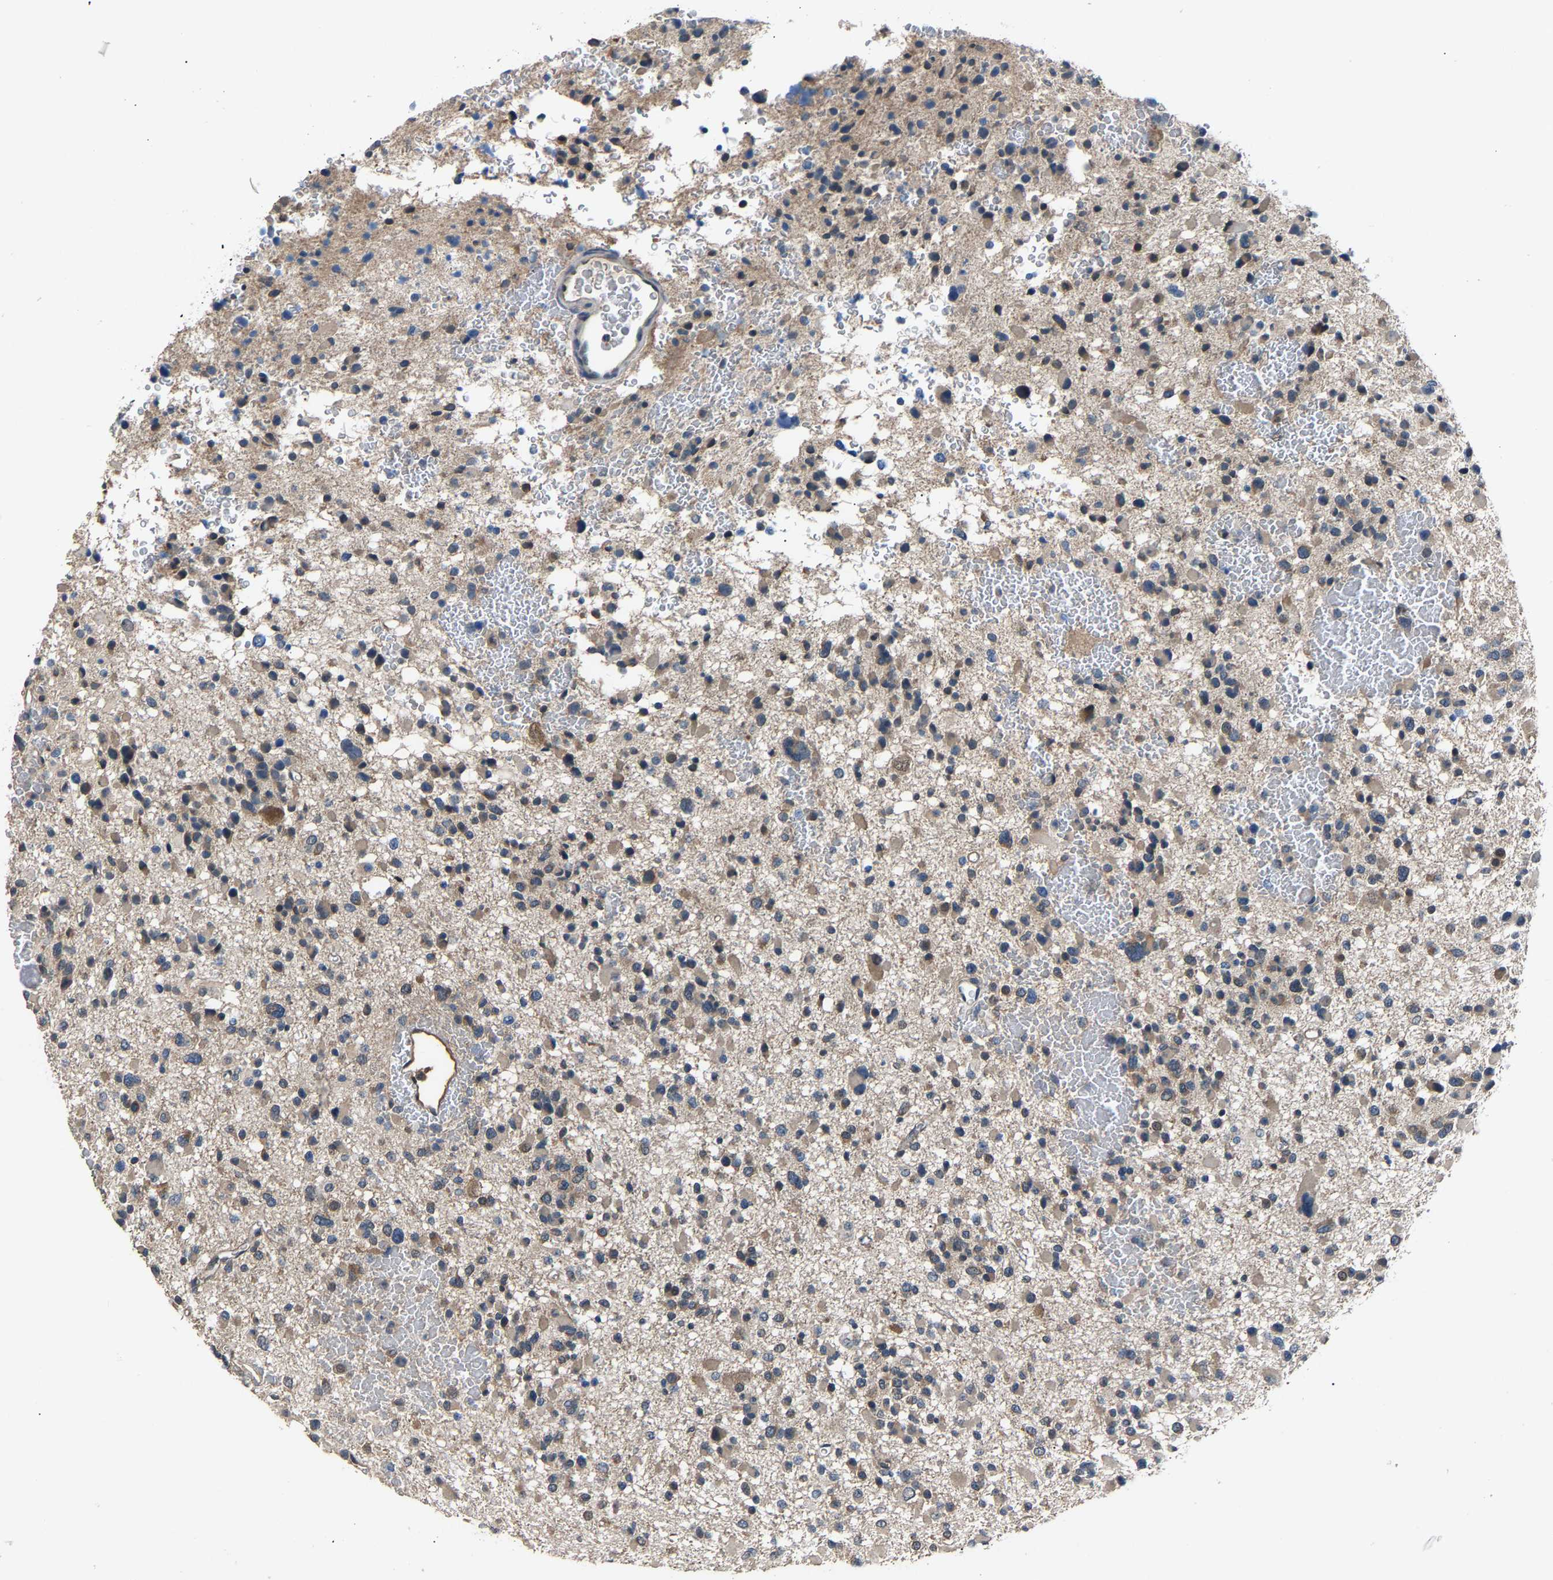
{"staining": {"intensity": "weak", "quantity": ">75%", "location": "cytoplasmic/membranous"}, "tissue": "glioma", "cell_type": "Tumor cells", "image_type": "cancer", "snomed": [{"axis": "morphology", "description": "Glioma, malignant, Low grade"}, {"axis": "topography", "description": "Brain"}], "caption": "Glioma was stained to show a protein in brown. There is low levels of weak cytoplasmic/membranous expression in about >75% of tumor cells. The protein is shown in brown color, while the nuclei are stained blue.", "gene": "ABCC9", "patient": {"sex": "female", "age": 22}}